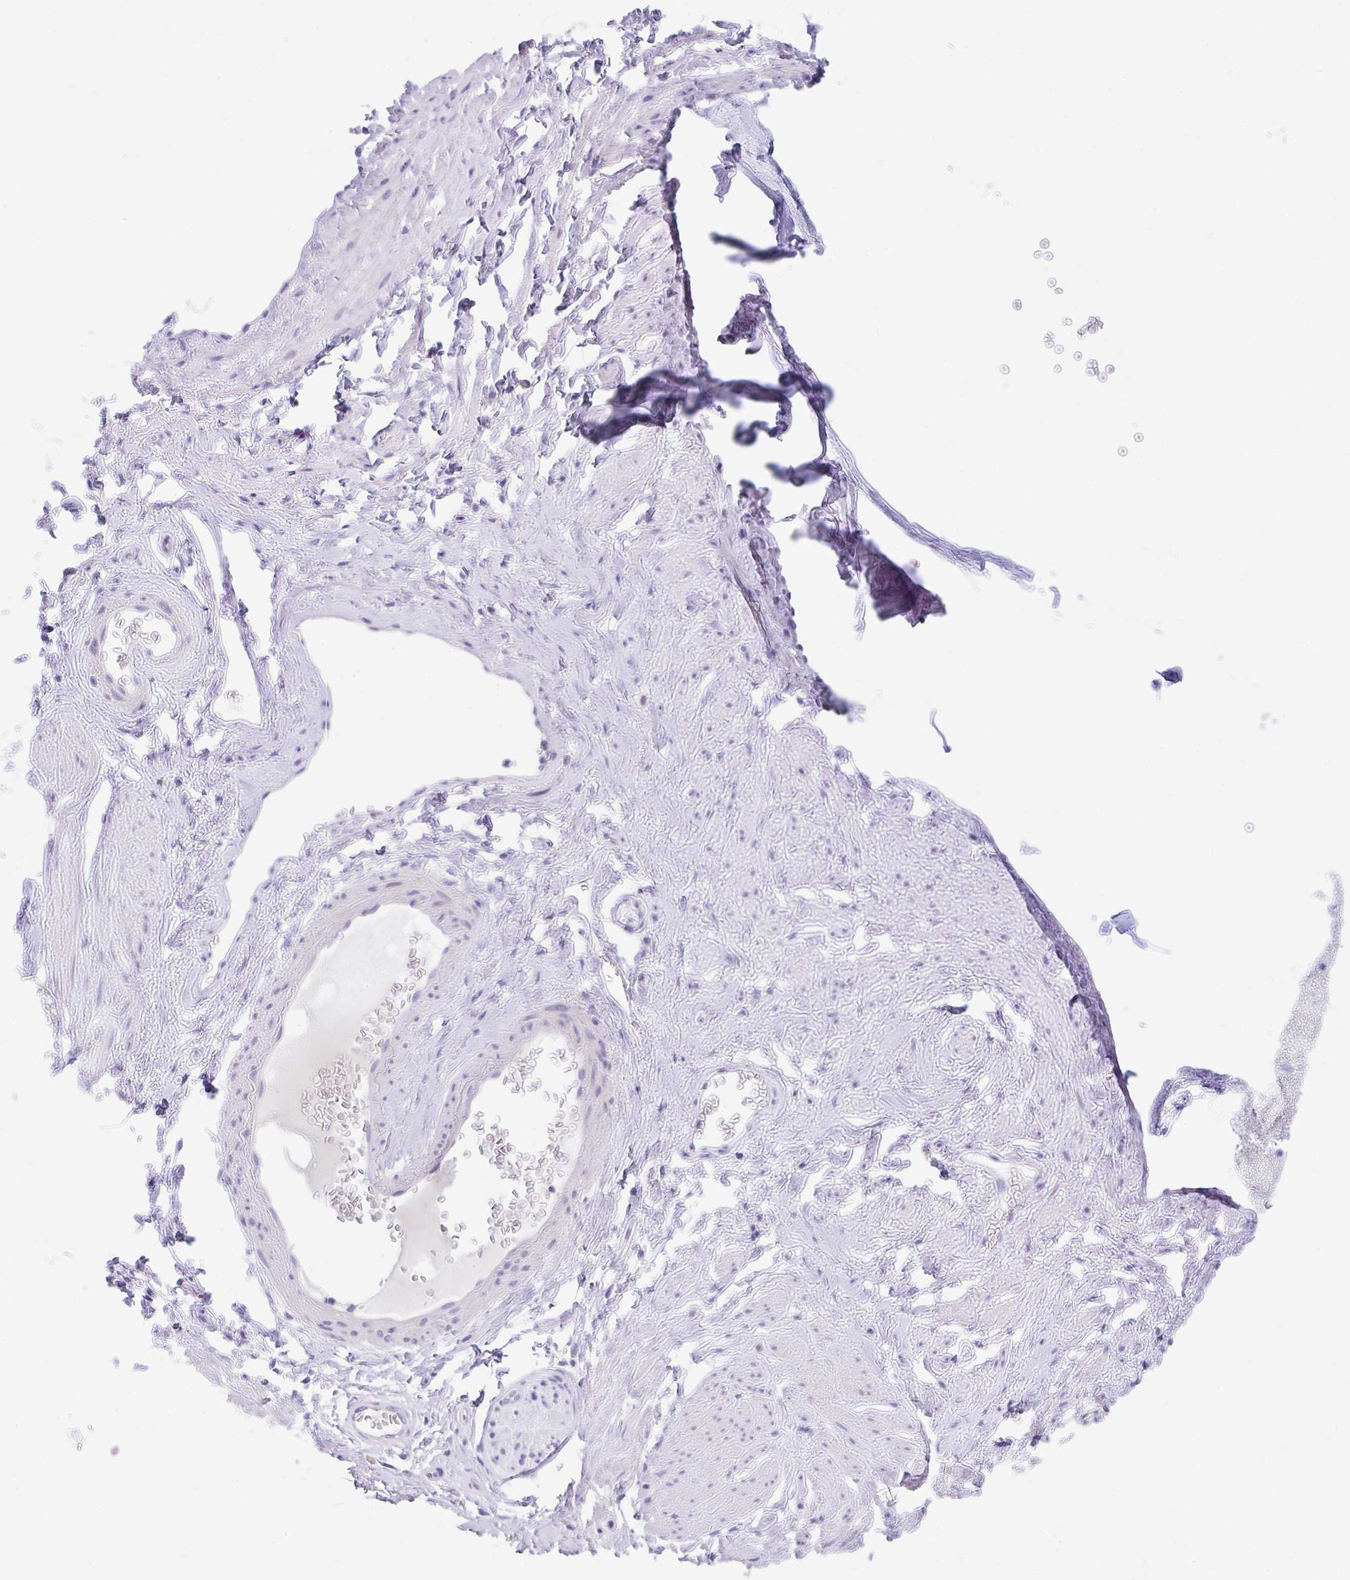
{"staining": {"intensity": "negative", "quantity": "none", "location": "none"}, "tissue": "adipose tissue", "cell_type": "Adipocytes", "image_type": "normal", "snomed": [{"axis": "morphology", "description": "Normal tissue, NOS"}, {"axis": "topography", "description": "Vagina"}, {"axis": "topography", "description": "Peripheral nerve tissue"}], "caption": "DAB (3,3'-diaminobenzidine) immunohistochemical staining of benign human adipose tissue reveals no significant staining in adipocytes.", "gene": "TRAF4", "patient": {"sex": "female", "age": 71}}